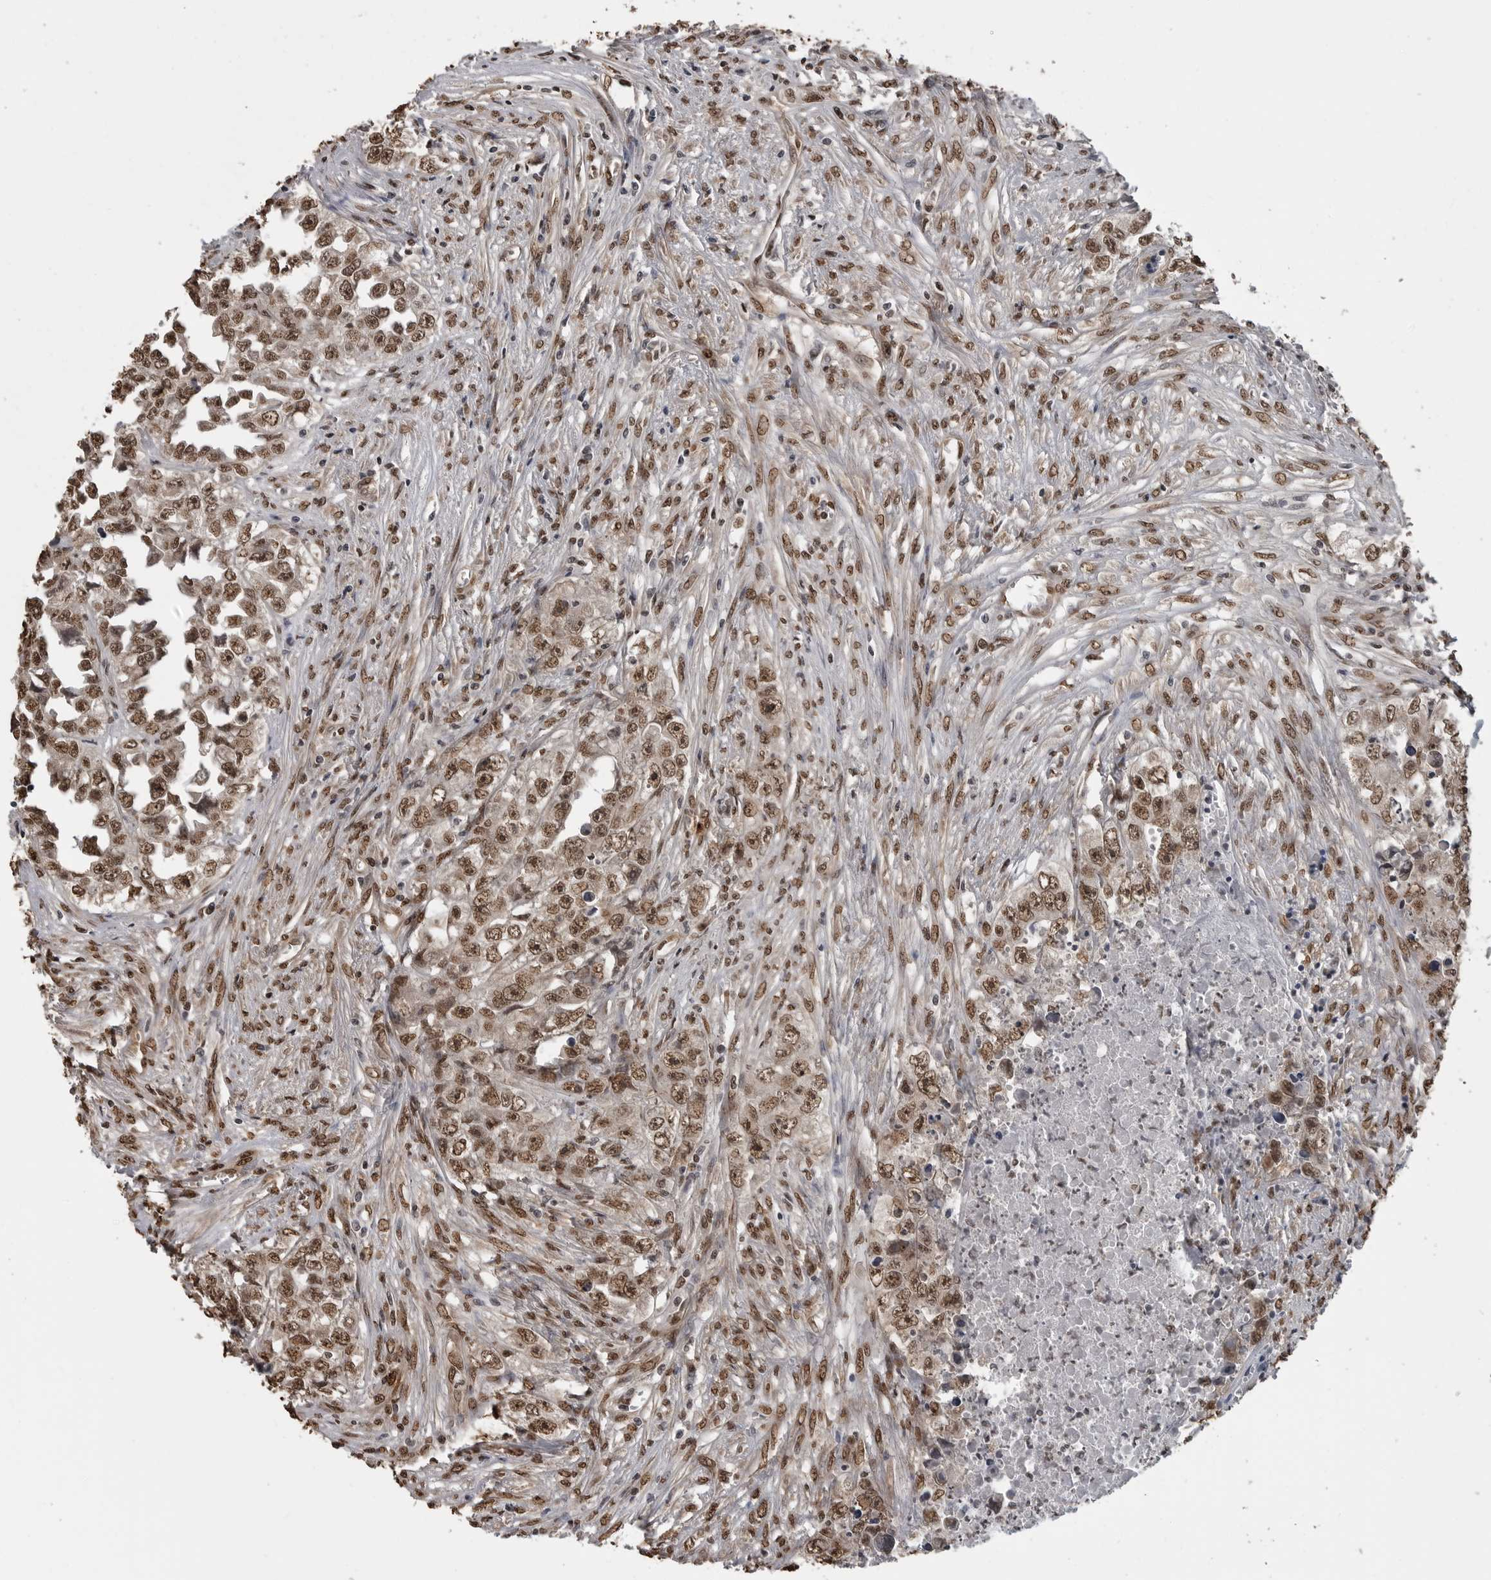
{"staining": {"intensity": "moderate", "quantity": ">75%", "location": "nuclear"}, "tissue": "testis cancer", "cell_type": "Tumor cells", "image_type": "cancer", "snomed": [{"axis": "morphology", "description": "Seminoma, NOS"}, {"axis": "morphology", "description": "Carcinoma, Embryonal, NOS"}, {"axis": "topography", "description": "Testis"}], "caption": "Immunohistochemistry (IHC) histopathology image of neoplastic tissue: embryonal carcinoma (testis) stained using immunohistochemistry displays medium levels of moderate protein expression localized specifically in the nuclear of tumor cells, appearing as a nuclear brown color.", "gene": "SMAD2", "patient": {"sex": "male", "age": 43}}